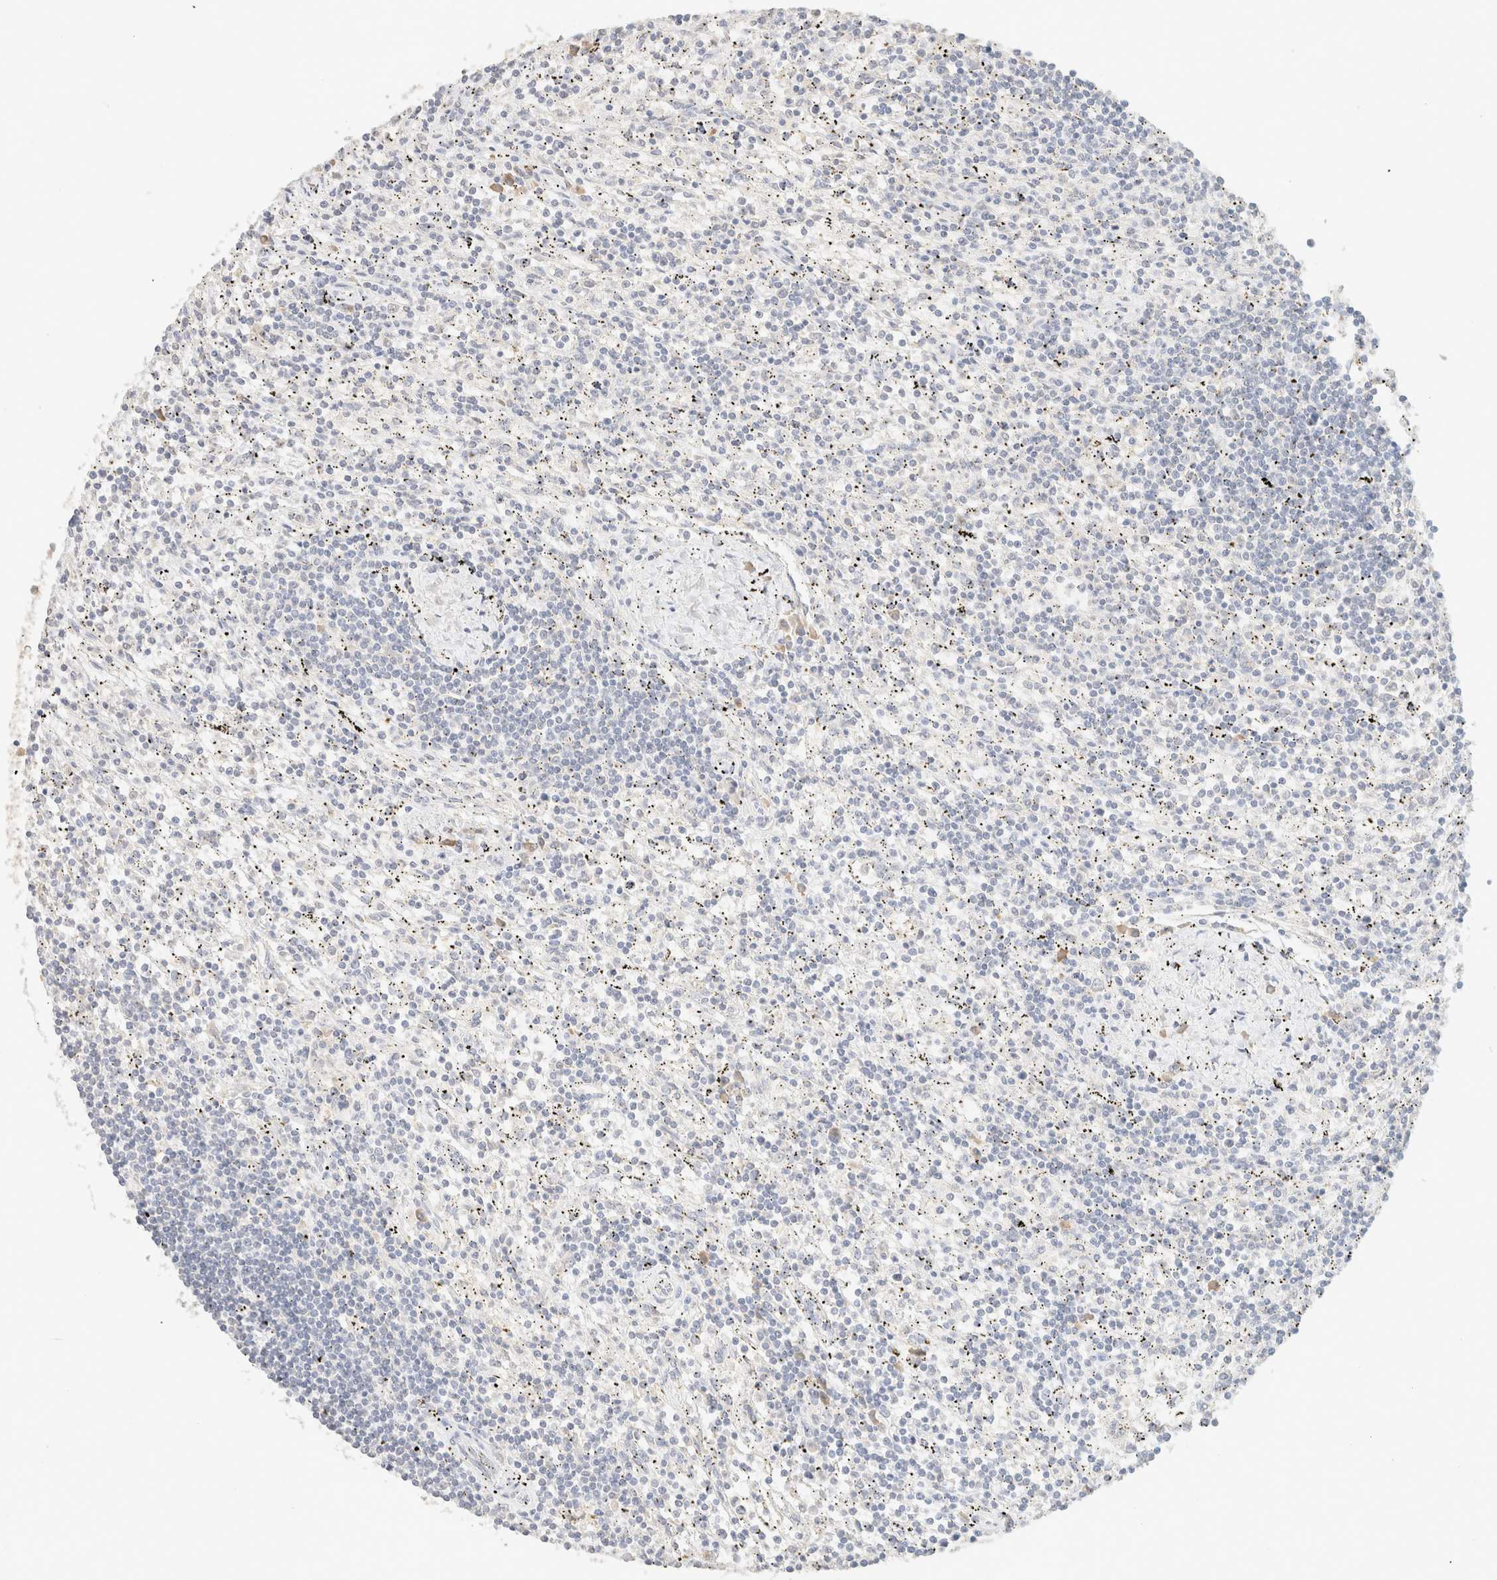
{"staining": {"intensity": "negative", "quantity": "none", "location": "none"}, "tissue": "lymphoma", "cell_type": "Tumor cells", "image_type": "cancer", "snomed": [{"axis": "morphology", "description": "Malignant lymphoma, non-Hodgkin's type, Low grade"}, {"axis": "topography", "description": "Spleen"}], "caption": "DAB (3,3'-diaminobenzidine) immunohistochemical staining of human lymphoma shows no significant positivity in tumor cells.", "gene": "CPA1", "patient": {"sex": "male", "age": 76}}